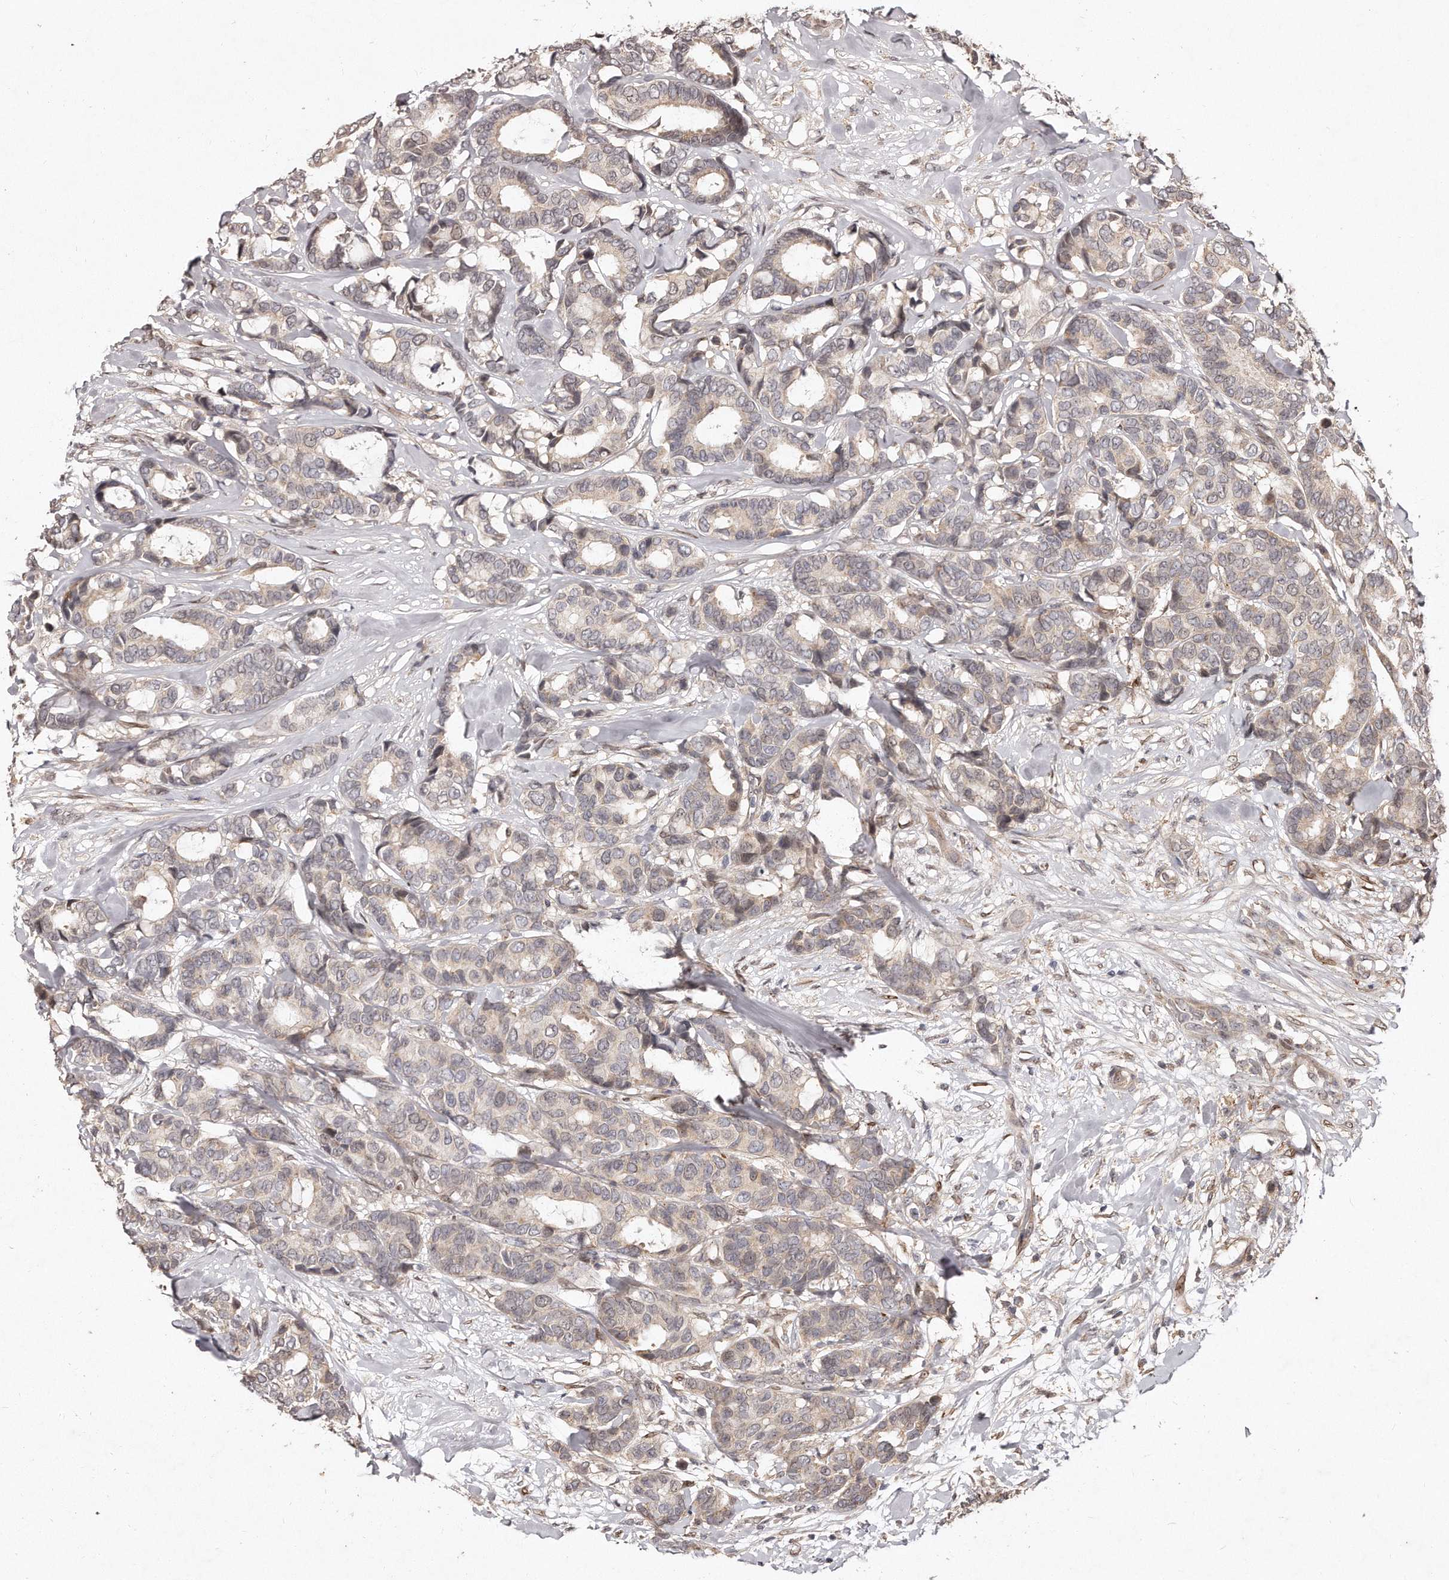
{"staining": {"intensity": "negative", "quantity": "none", "location": "none"}, "tissue": "breast cancer", "cell_type": "Tumor cells", "image_type": "cancer", "snomed": [{"axis": "morphology", "description": "Duct carcinoma"}, {"axis": "topography", "description": "Breast"}], "caption": "IHC micrograph of neoplastic tissue: breast cancer (invasive ductal carcinoma) stained with DAB shows no significant protein staining in tumor cells. The staining is performed using DAB (3,3'-diaminobenzidine) brown chromogen with nuclei counter-stained in using hematoxylin.", "gene": "HASPIN", "patient": {"sex": "female", "age": 87}}